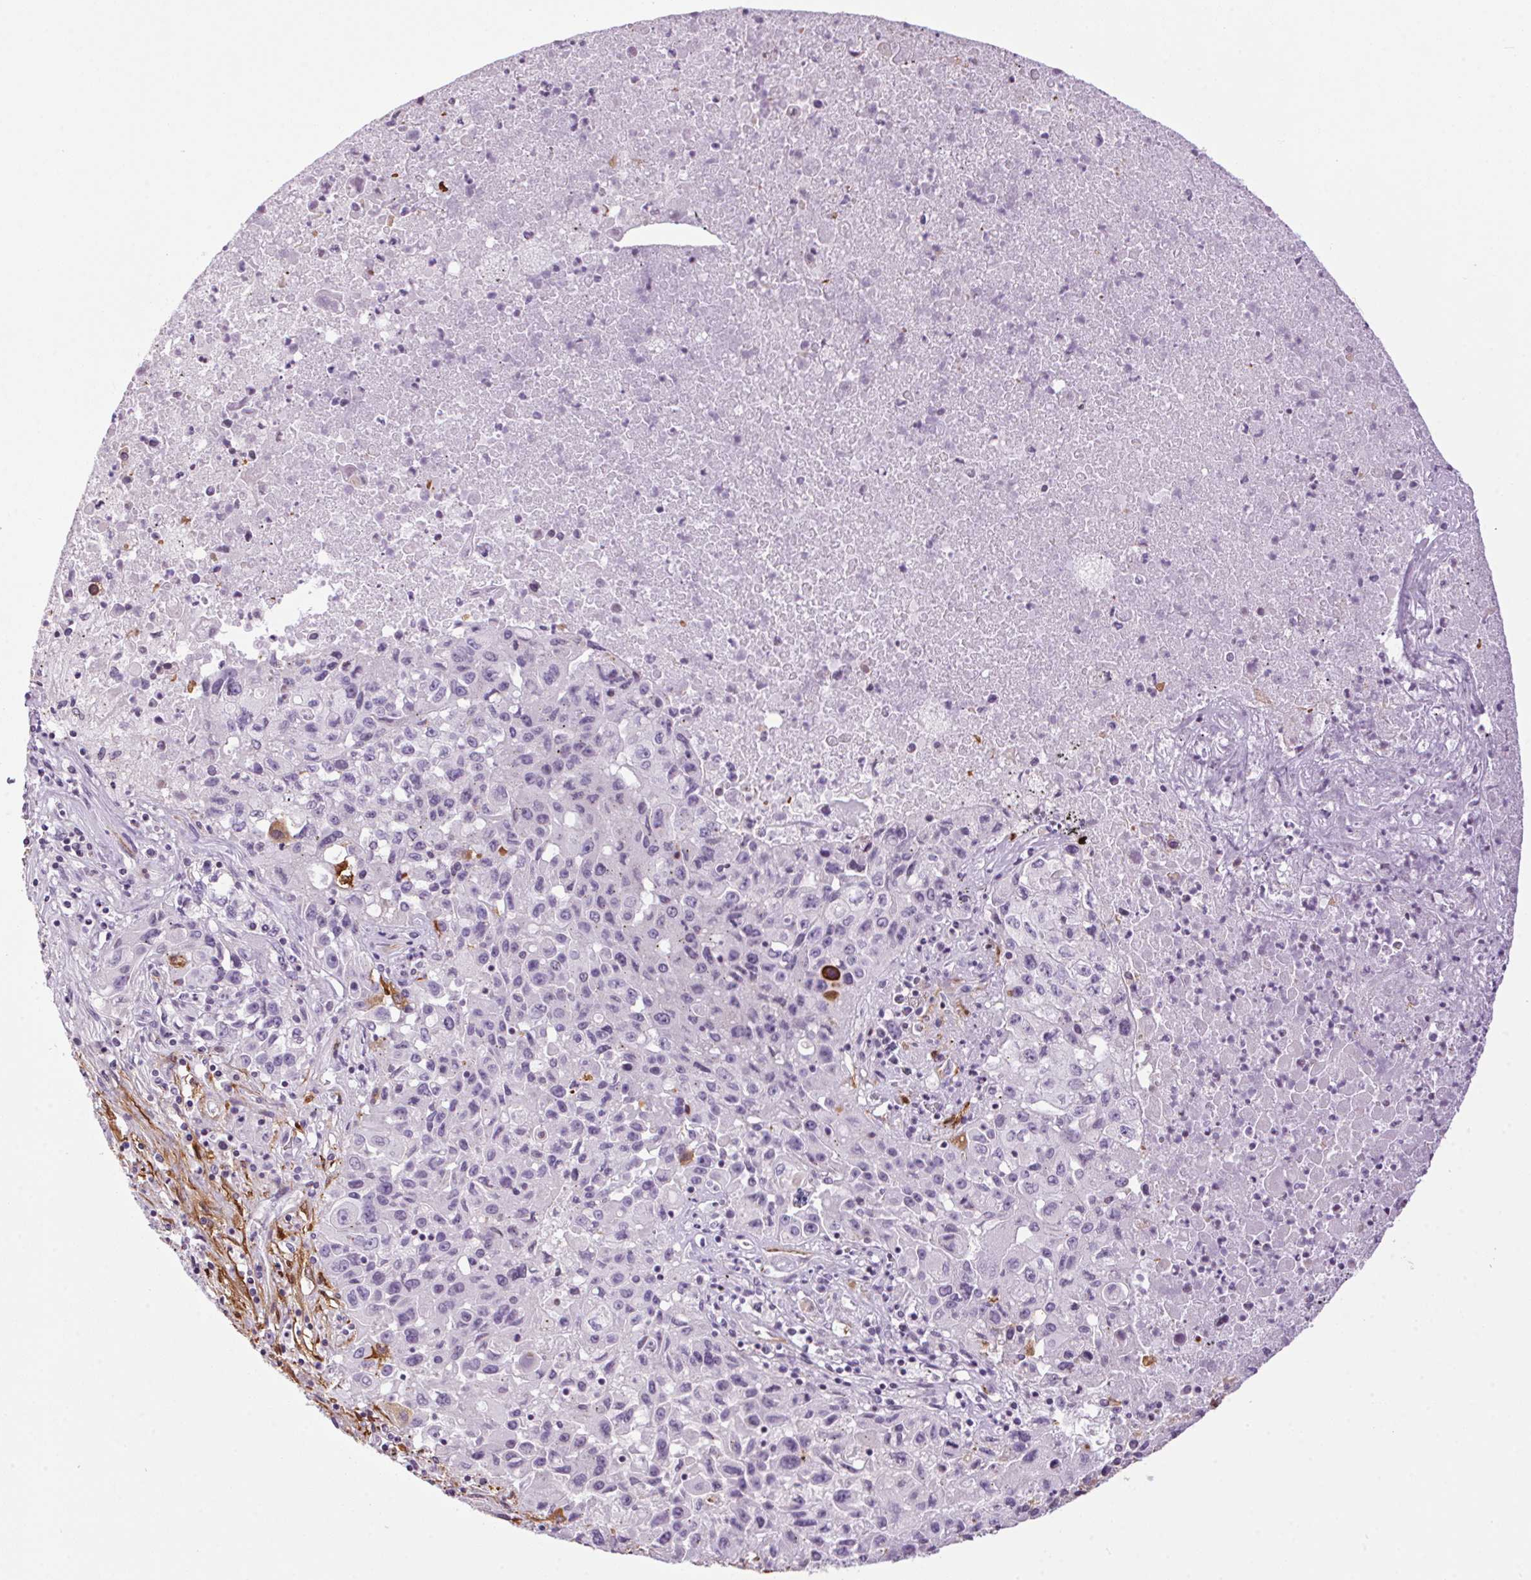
{"staining": {"intensity": "negative", "quantity": "none", "location": "none"}, "tissue": "lung cancer", "cell_type": "Tumor cells", "image_type": "cancer", "snomed": [{"axis": "morphology", "description": "Squamous cell carcinoma, NOS"}, {"axis": "topography", "description": "Lung"}], "caption": "This is a photomicrograph of immunohistochemistry staining of lung squamous cell carcinoma, which shows no staining in tumor cells.", "gene": "TMEM88B", "patient": {"sex": "male", "age": 63}}